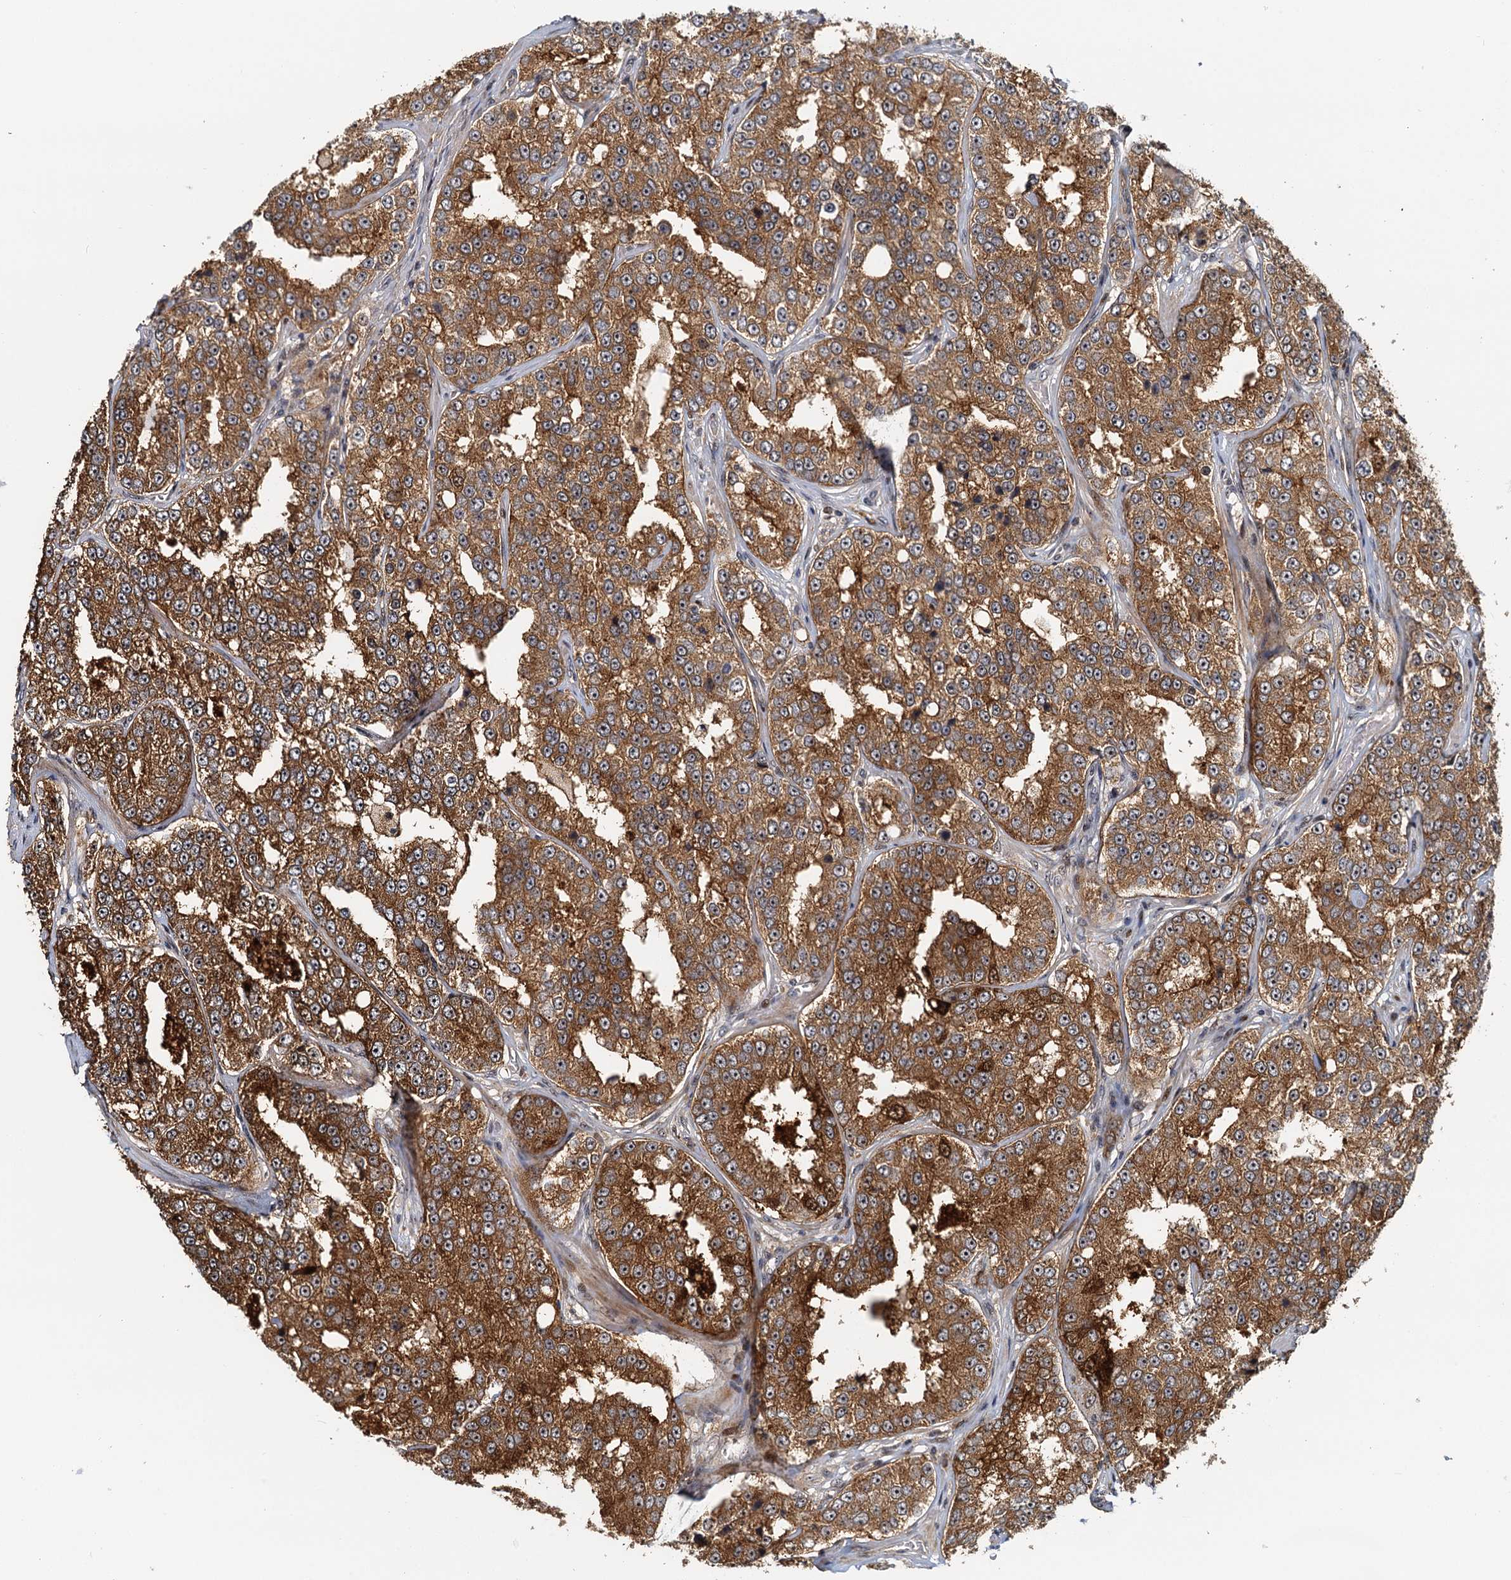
{"staining": {"intensity": "strong", "quantity": ">75%", "location": "cytoplasmic/membranous,nuclear"}, "tissue": "prostate cancer", "cell_type": "Tumor cells", "image_type": "cancer", "snomed": [{"axis": "morphology", "description": "Normal tissue, NOS"}, {"axis": "morphology", "description": "Adenocarcinoma, High grade"}, {"axis": "topography", "description": "Prostate"}], "caption": "Strong cytoplasmic/membranous and nuclear positivity for a protein is present in about >75% of tumor cells of prostate adenocarcinoma (high-grade) using IHC.", "gene": "TOLLIP", "patient": {"sex": "male", "age": 83}}